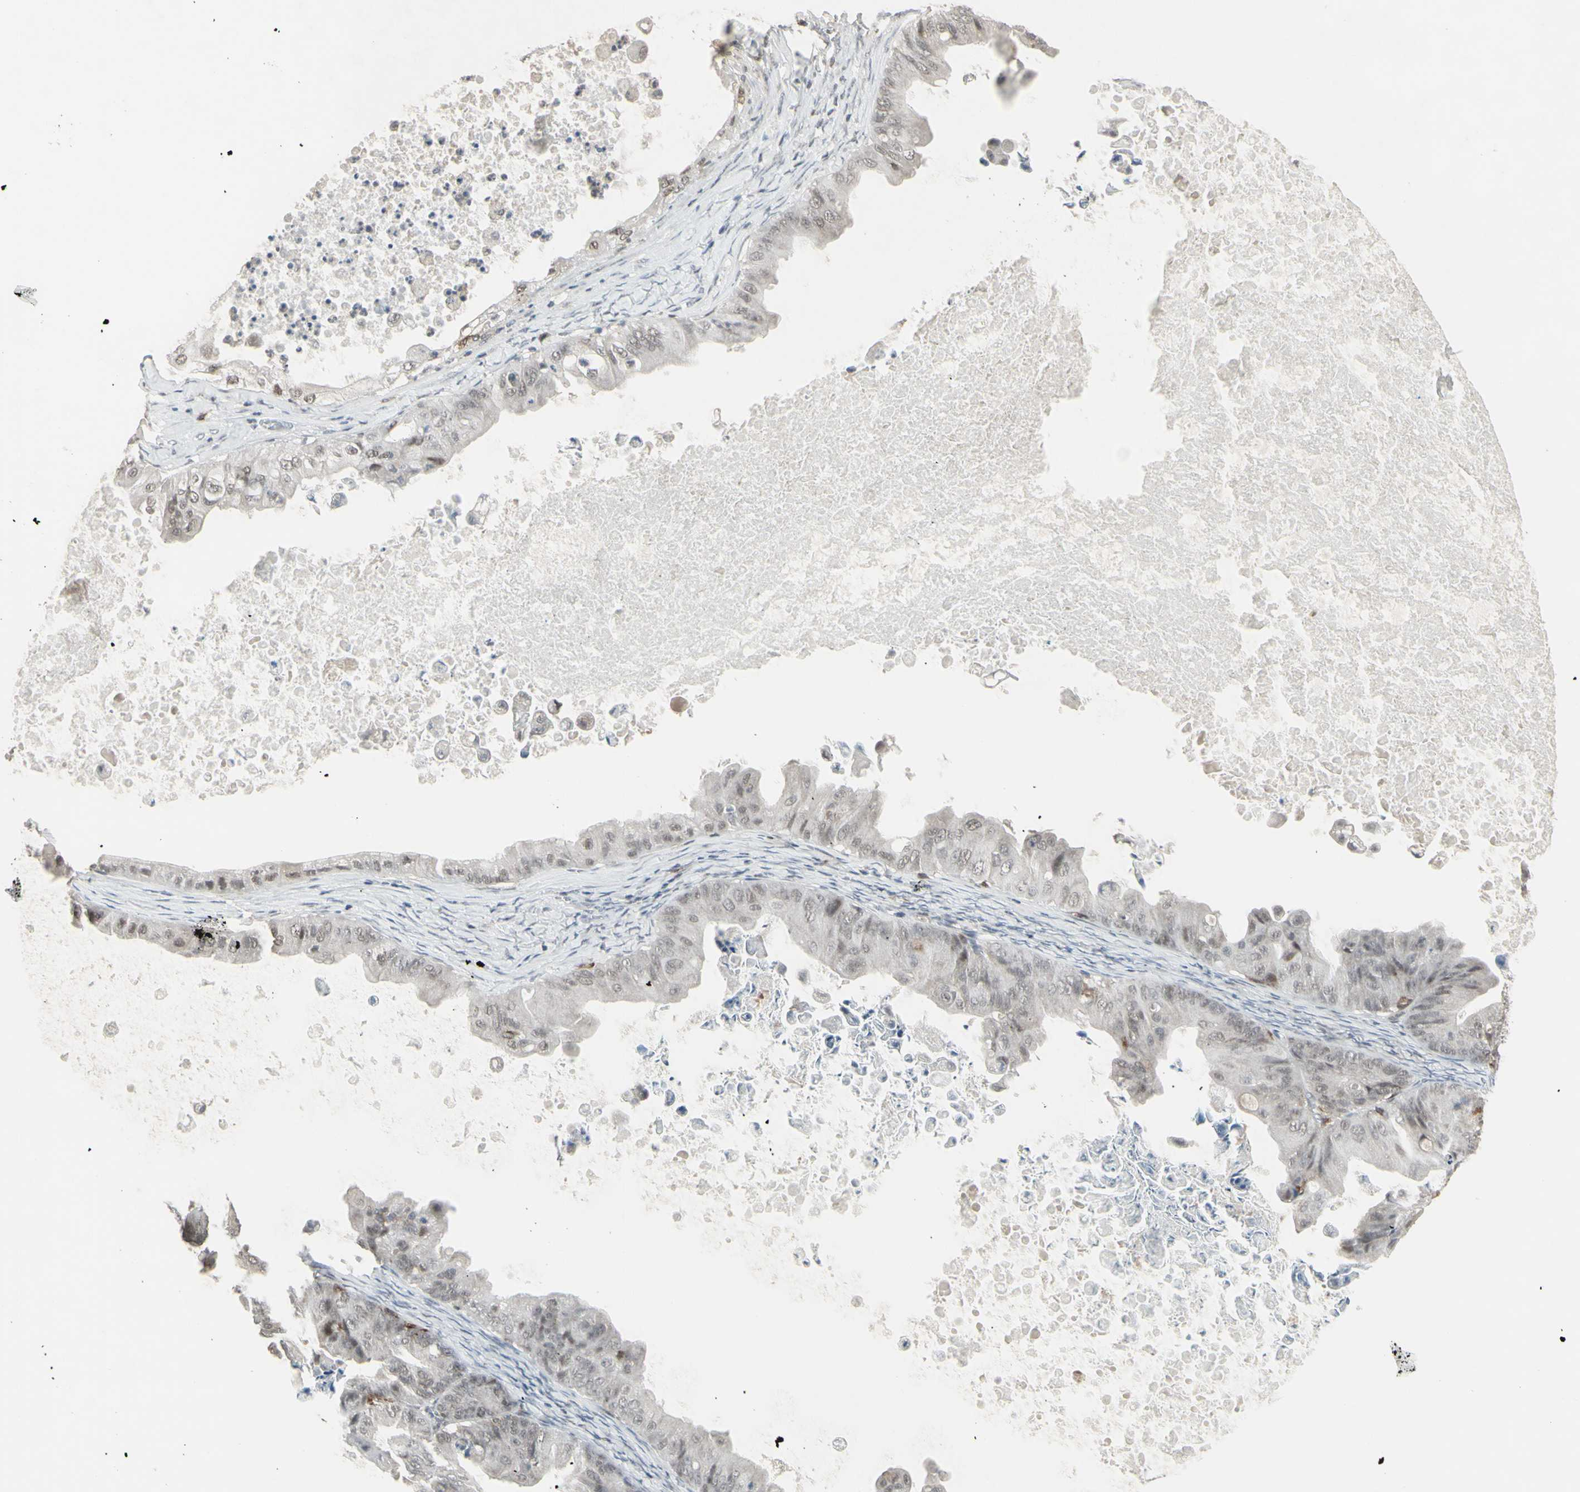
{"staining": {"intensity": "negative", "quantity": "none", "location": "none"}, "tissue": "ovarian cancer", "cell_type": "Tumor cells", "image_type": "cancer", "snomed": [{"axis": "morphology", "description": "Cystadenocarcinoma, mucinous, NOS"}, {"axis": "topography", "description": "Ovary"}], "caption": "The image displays no significant positivity in tumor cells of mucinous cystadenocarcinoma (ovarian). (Immunohistochemistry (ihc), brightfield microscopy, high magnification).", "gene": "SAMSN1", "patient": {"sex": "female", "age": 37}}